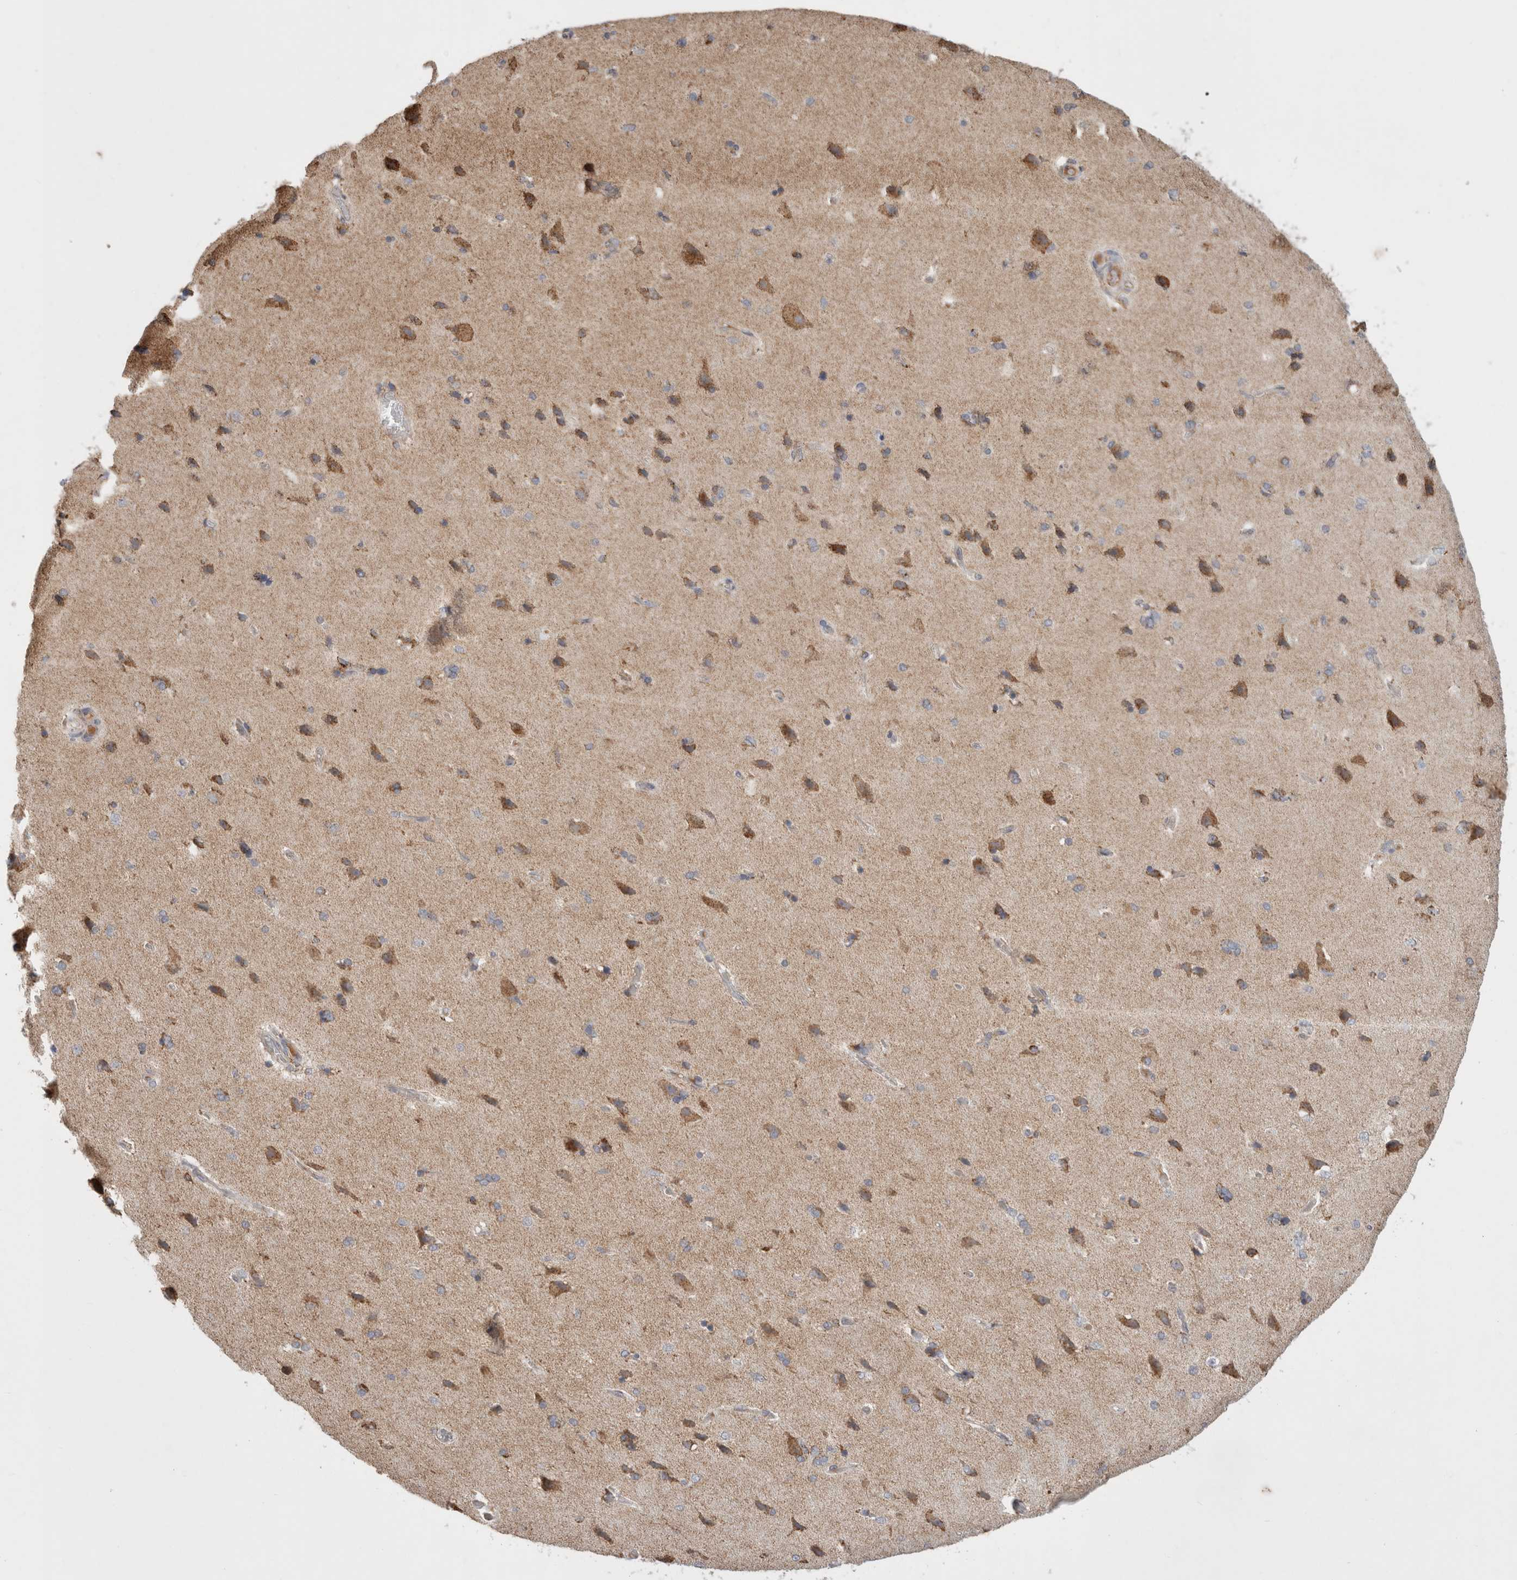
{"staining": {"intensity": "negative", "quantity": "none", "location": "none"}, "tissue": "cerebral cortex", "cell_type": "Endothelial cells", "image_type": "normal", "snomed": [{"axis": "morphology", "description": "Normal tissue, NOS"}, {"axis": "topography", "description": "Cerebral cortex"}], "caption": "IHC image of normal cerebral cortex: cerebral cortex stained with DAB (3,3'-diaminobenzidine) reveals no significant protein staining in endothelial cells.", "gene": "HROB", "patient": {"sex": "male", "age": 62}}